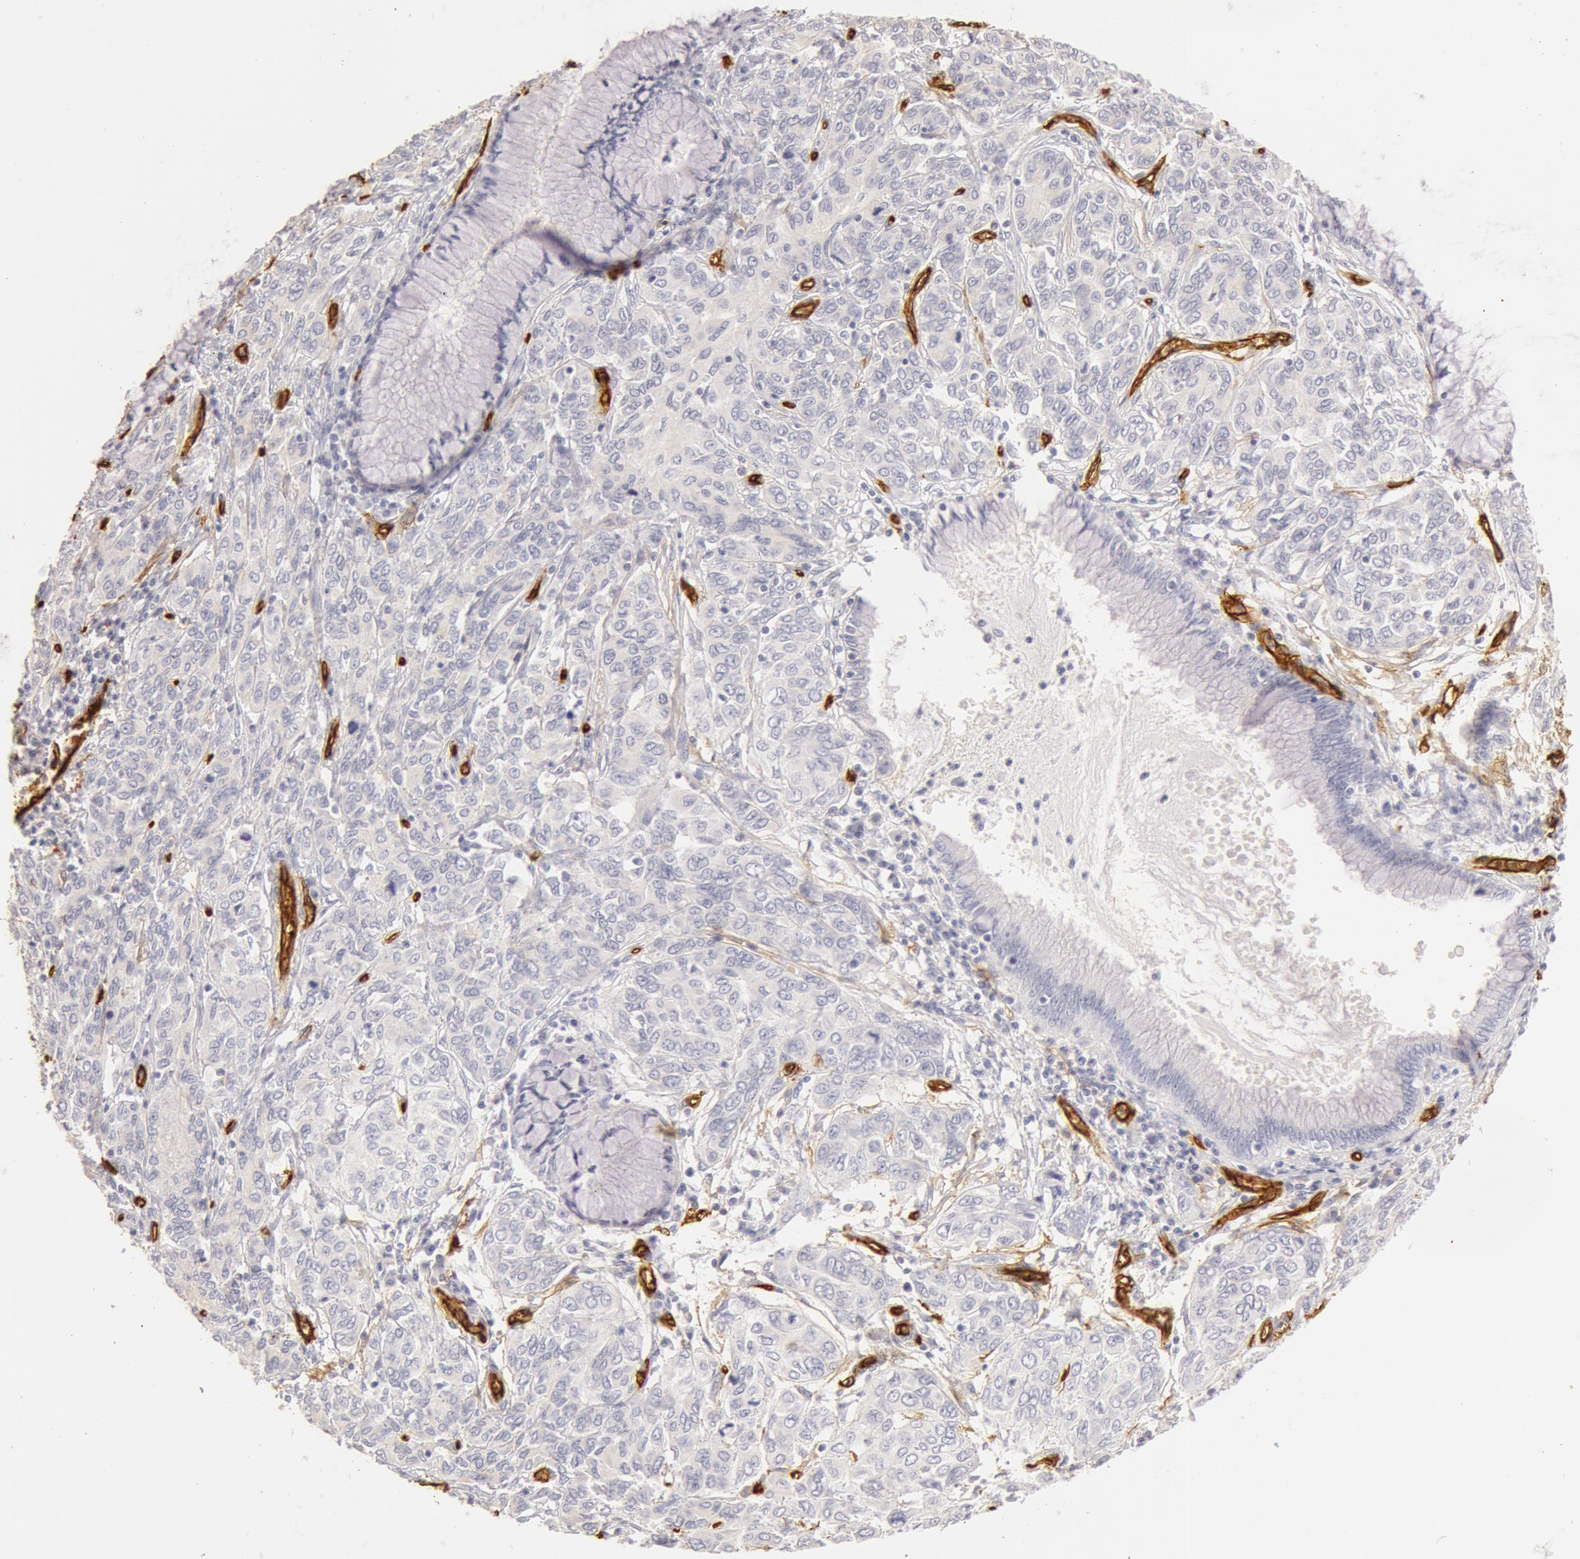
{"staining": {"intensity": "negative", "quantity": "none", "location": "none"}, "tissue": "cervical cancer", "cell_type": "Tumor cells", "image_type": "cancer", "snomed": [{"axis": "morphology", "description": "Squamous cell carcinoma, NOS"}, {"axis": "topography", "description": "Cervix"}], "caption": "DAB immunohistochemical staining of human cervical cancer demonstrates no significant positivity in tumor cells. (DAB (3,3'-diaminobenzidine) immunohistochemistry (IHC) visualized using brightfield microscopy, high magnification).", "gene": "AQP1", "patient": {"sex": "female", "age": 38}}